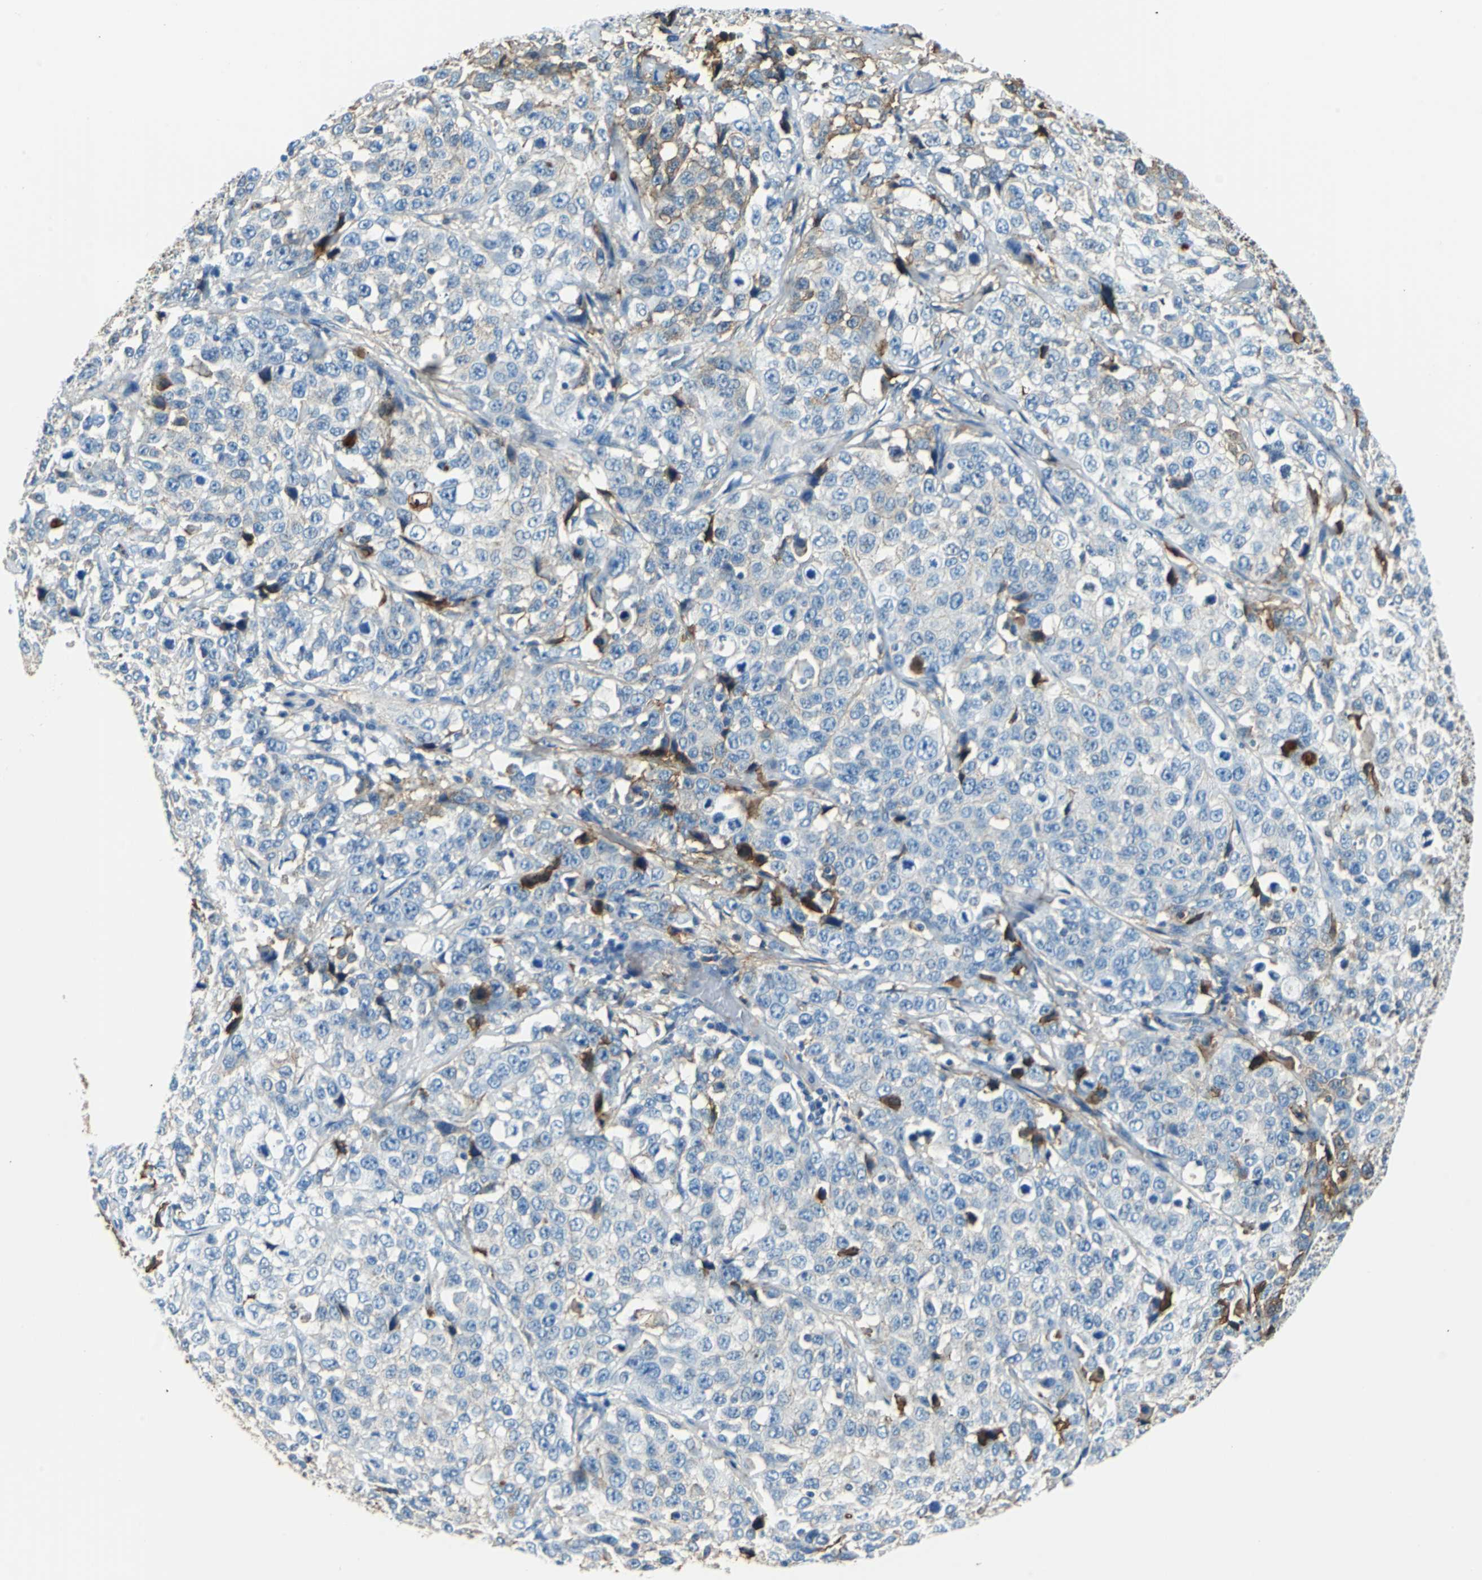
{"staining": {"intensity": "moderate", "quantity": "<25%", "location": "cytoplasmic/membranous"}, "tissue": "stomach cancer", "cell_type": "Tumor cells", "image_type": "cancer", "snomed": [{"axis": "morphology", "description": "Normal tissue, NOS"}, {"axis": "morphology", "description": "Adenocarcinoma, NOS"}, {"axis": "topography", "description": "Stomach"}], "caption": "Protein expression by IHC exhibits moderate cytoplasmic/membranous positivity in approximately <25% of tumor cells in stomach cancer (adenocarcinoma). (Brightfield microscopy of DAB IHC at high magnification).", "gene": "ALB", "patient": {"sex": "male", "age": 48}}